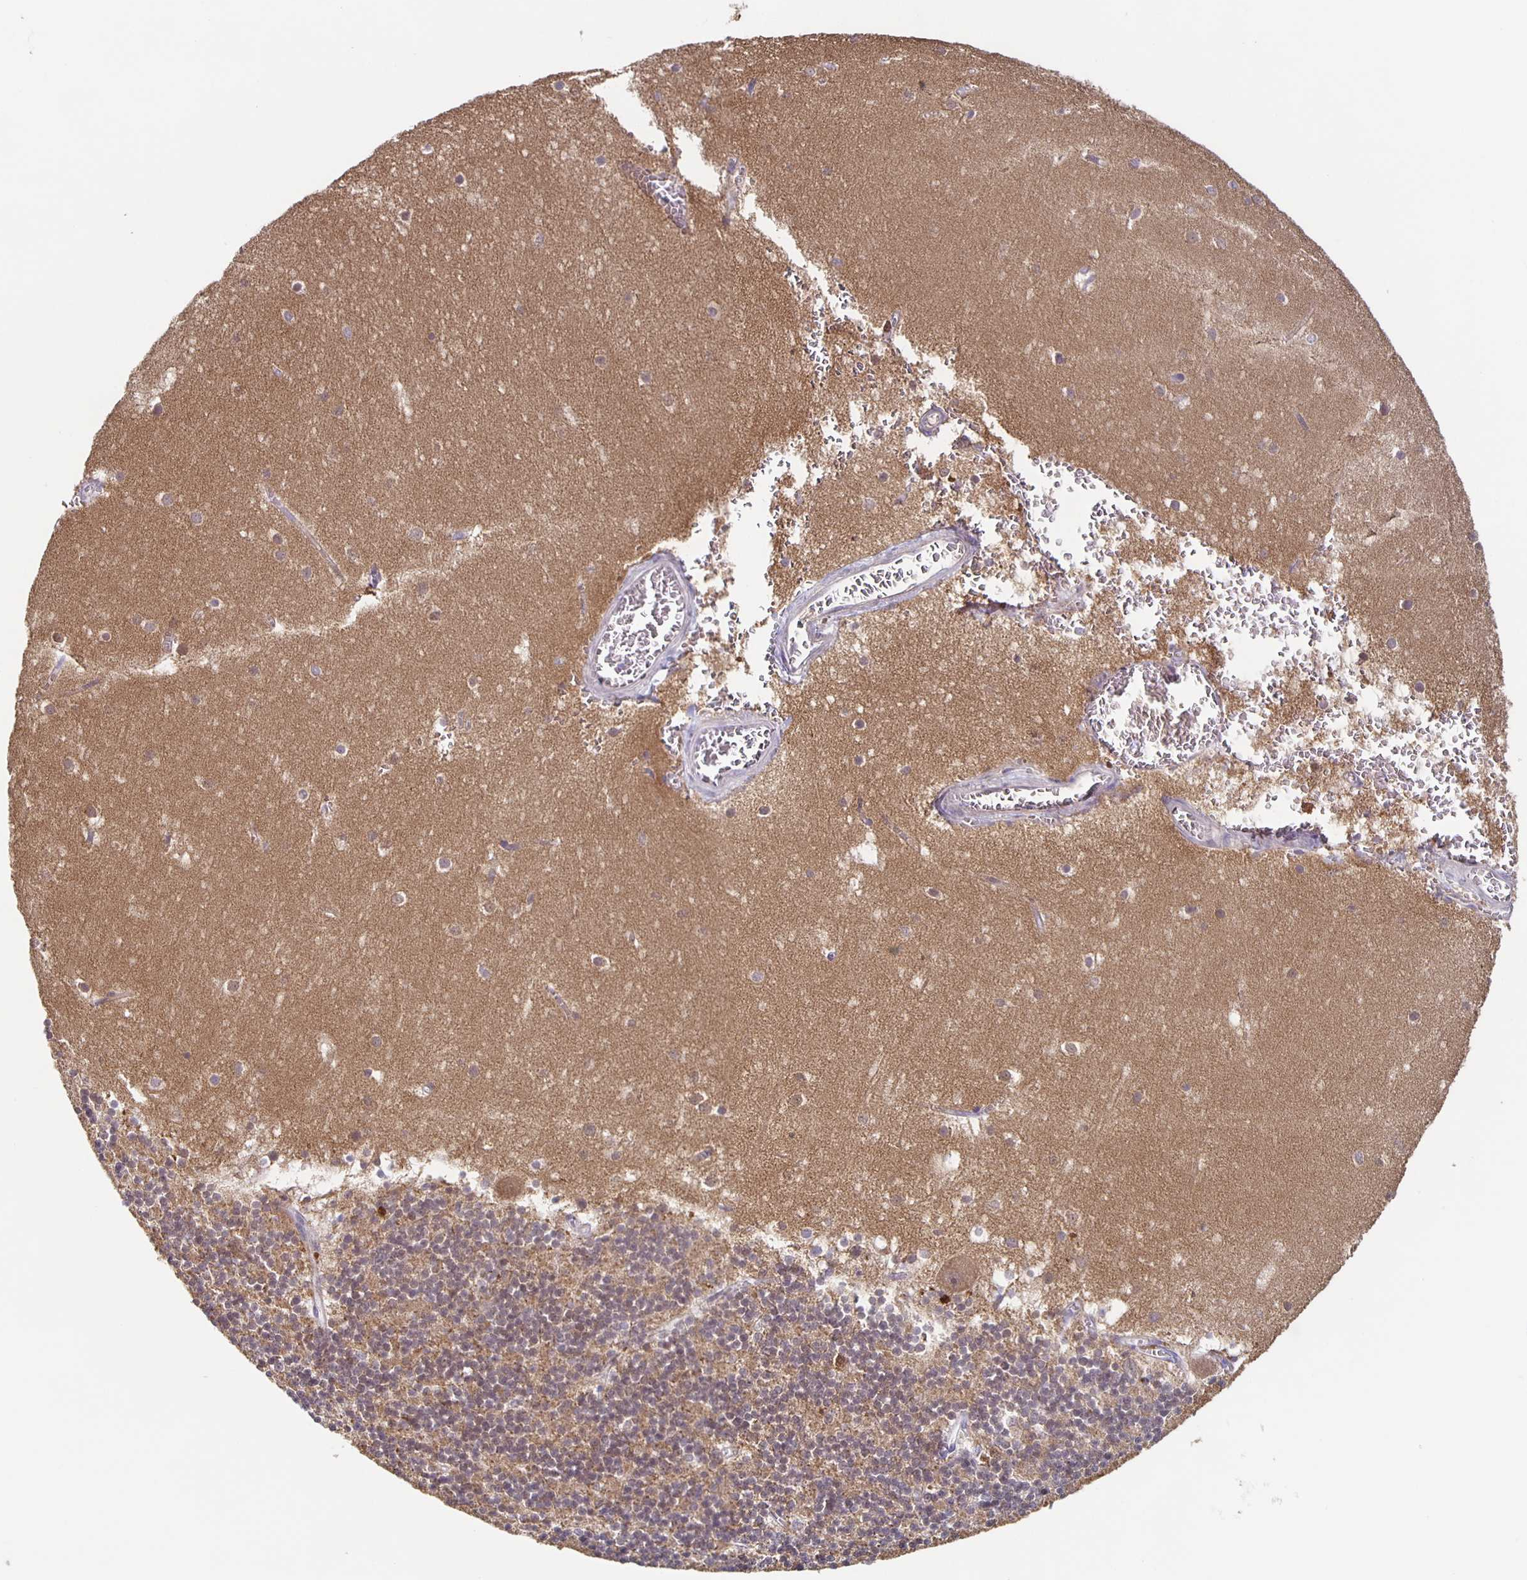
{"staining": {"intensity": "weak", "quantity": "25%-75%", "location": "nuclear"}, "tissue": "cerebellum", "cell_type": "Cells in granular layer", "image_type": "normal", "snomed": [{"axis": "morphology", "description": "Normal tissue, NOS"}, {"axis": "topography", "description": "Cerebellum"}], "caption": "DAB (3,3'-diaminobenzidine) immunohistochemical staining of normal human cerebellum exhibits weak nuclear protein expression in about 25%-75% of cells in granular layer. (DAB = brown stain, brightfield microscopy at high magnification).", "gene": "TPPP", "patient": {"sex": "male", "age": 54}}